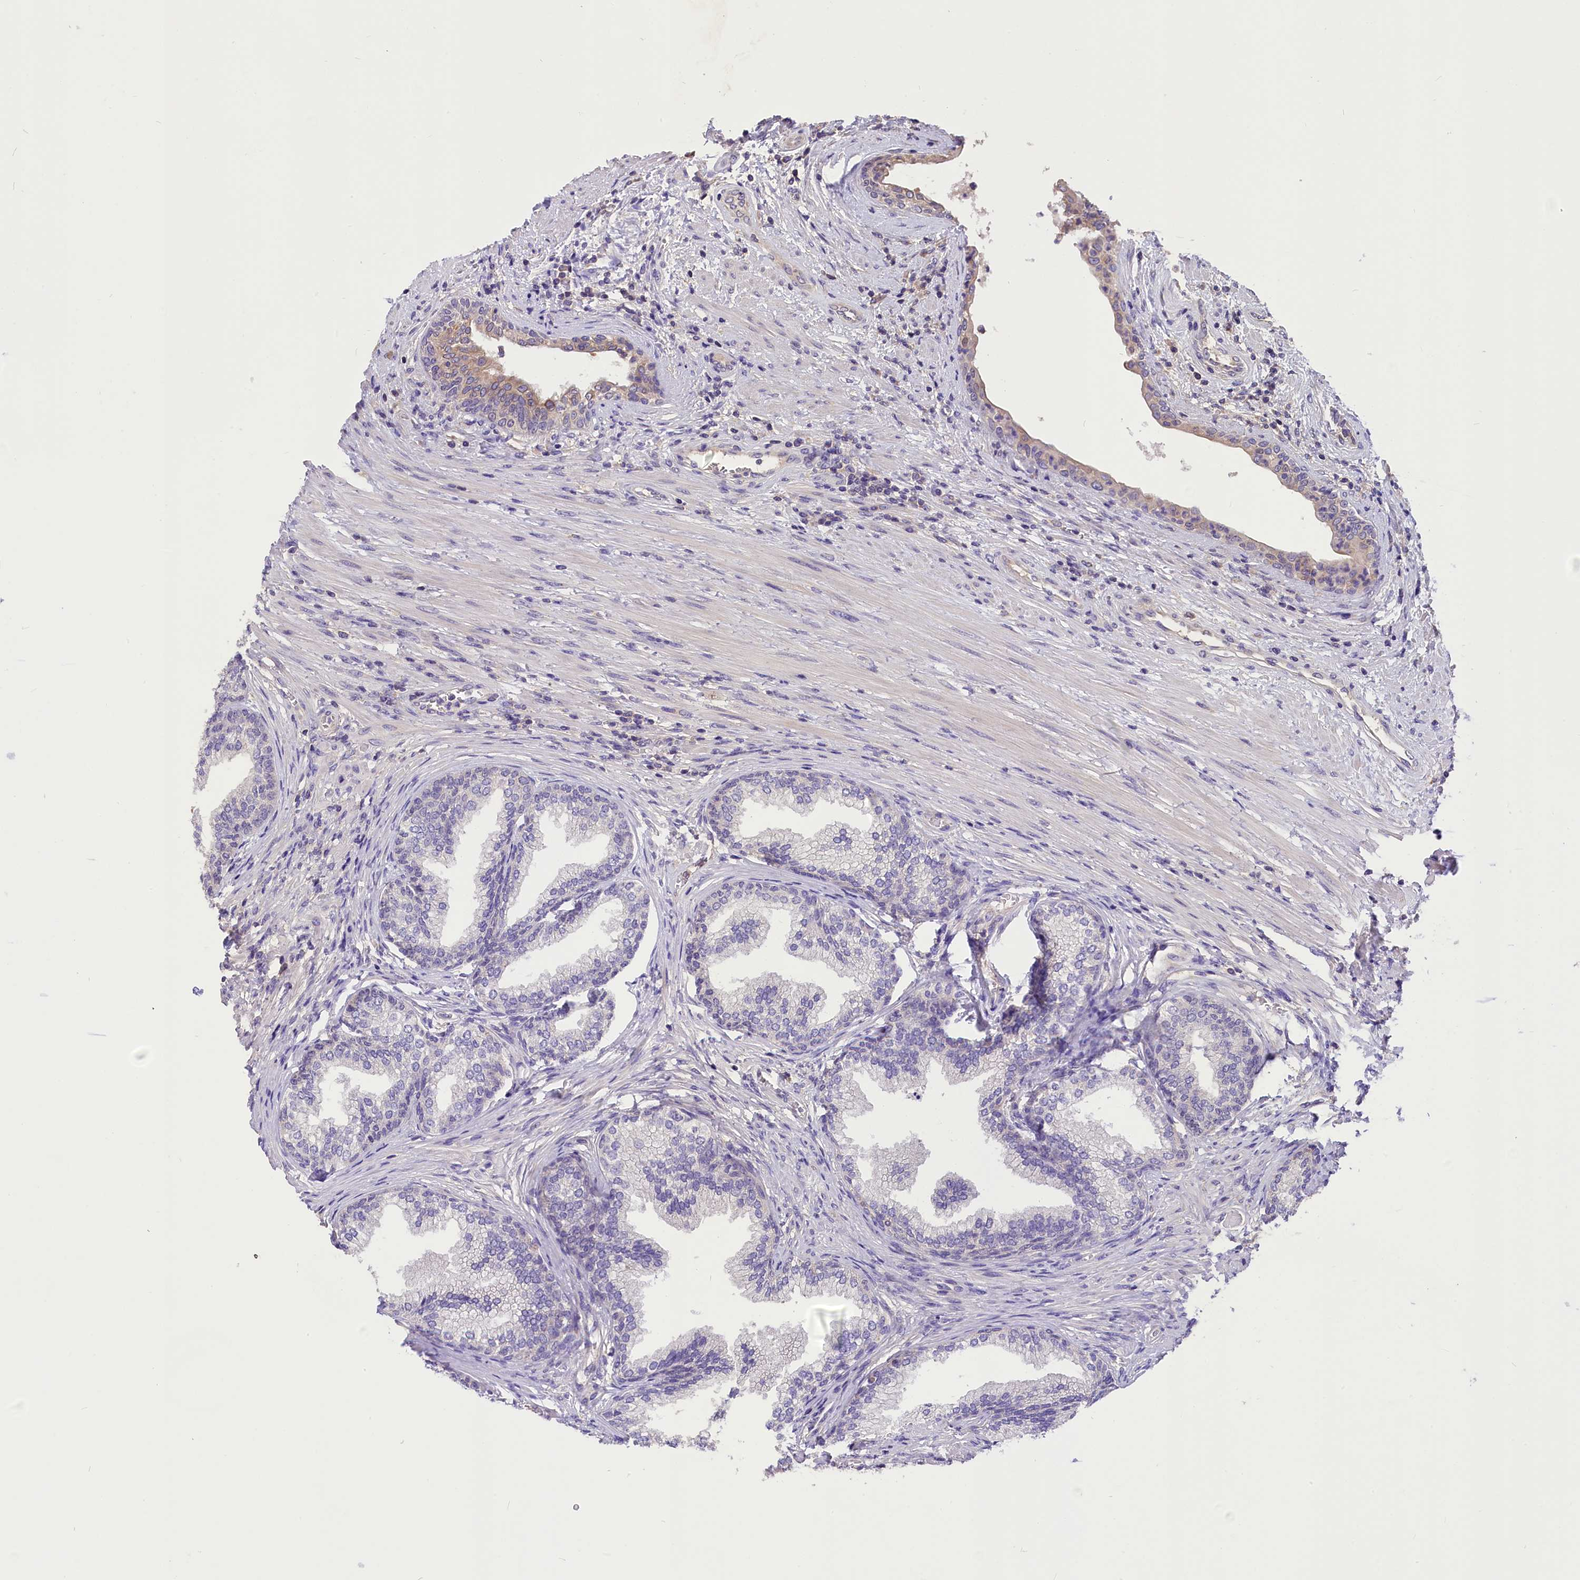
{"staining": {"intensity": "weak", "quantity": "<25%", "location": "cytoplasmic/membranous"}, "tissue": "prostate", "cell_type": "Glandular cells", "image_type": "normal", "snomed": [{"axis": "morphology", "description": "Normal tissue, NOS"}, {"axis": "topography", "description": "Prostate"}], "caption": "The photomicrograph exhibits no staining of glandular cells in normal prostate. (Brightfield microscopy of DAB (3,3'-diaminobenzidine) immunohistochemistry at high magnification).", "gene": "AP3B2", "patient": {"sex": "male", "age": 76}}